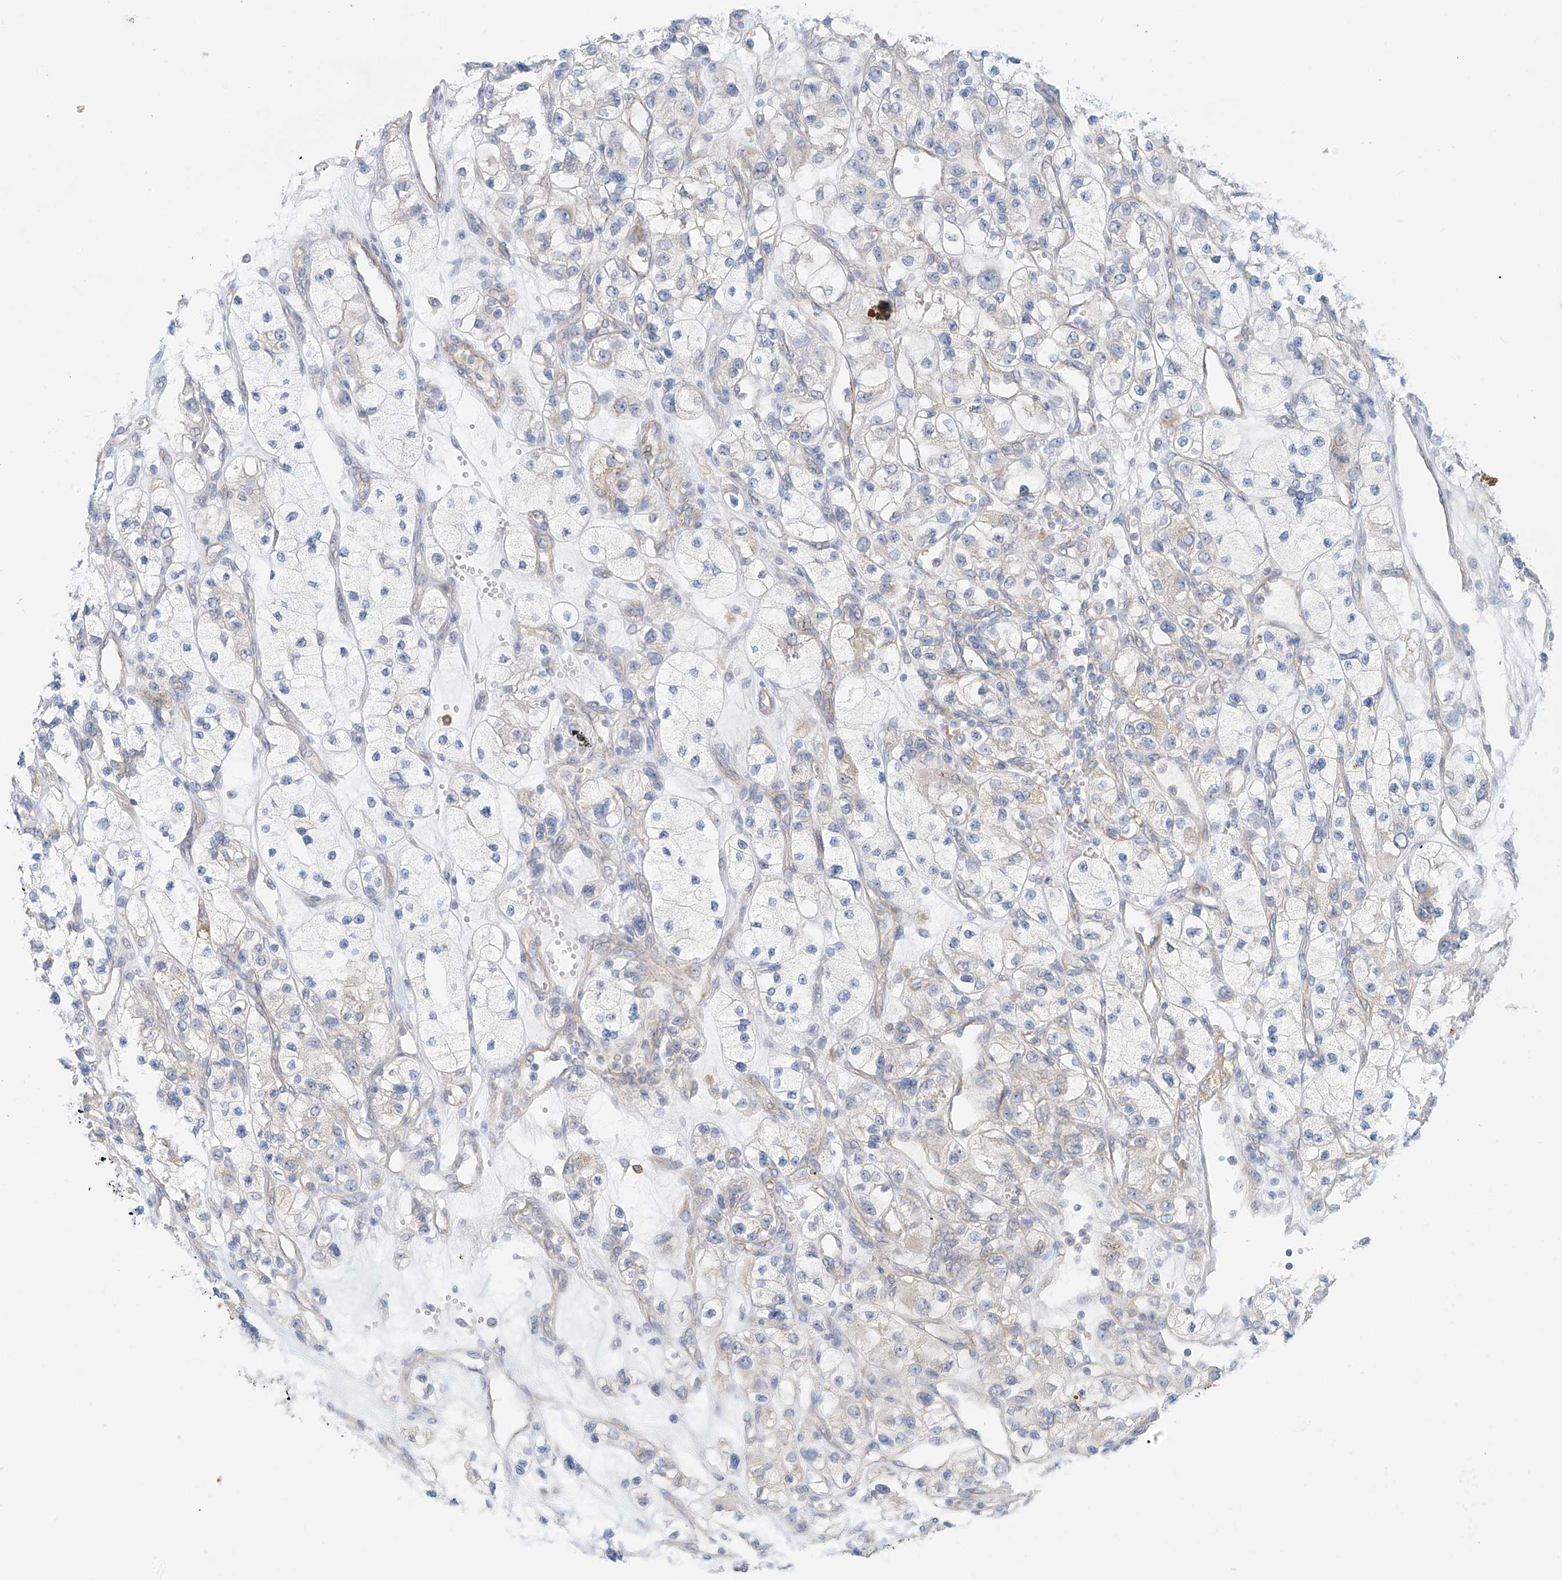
{"staining": {"intensity": "negative", "quantity": "none", "location": "none"}, "tissue": "renal cancer", "cell_type": "Tumor cells", "image_type": "cancer", "snomed": [{"axis": "morphology", "description": "Adenocarcinoma, NOS"}, {"axis": "topography", "description": "Kidney"}], "caption": "Tumor cells show no significant protein expression in adenocarcinoma (renal).", "gene": "SYTL3", "patient": {"sex": "female", "age": 57}}